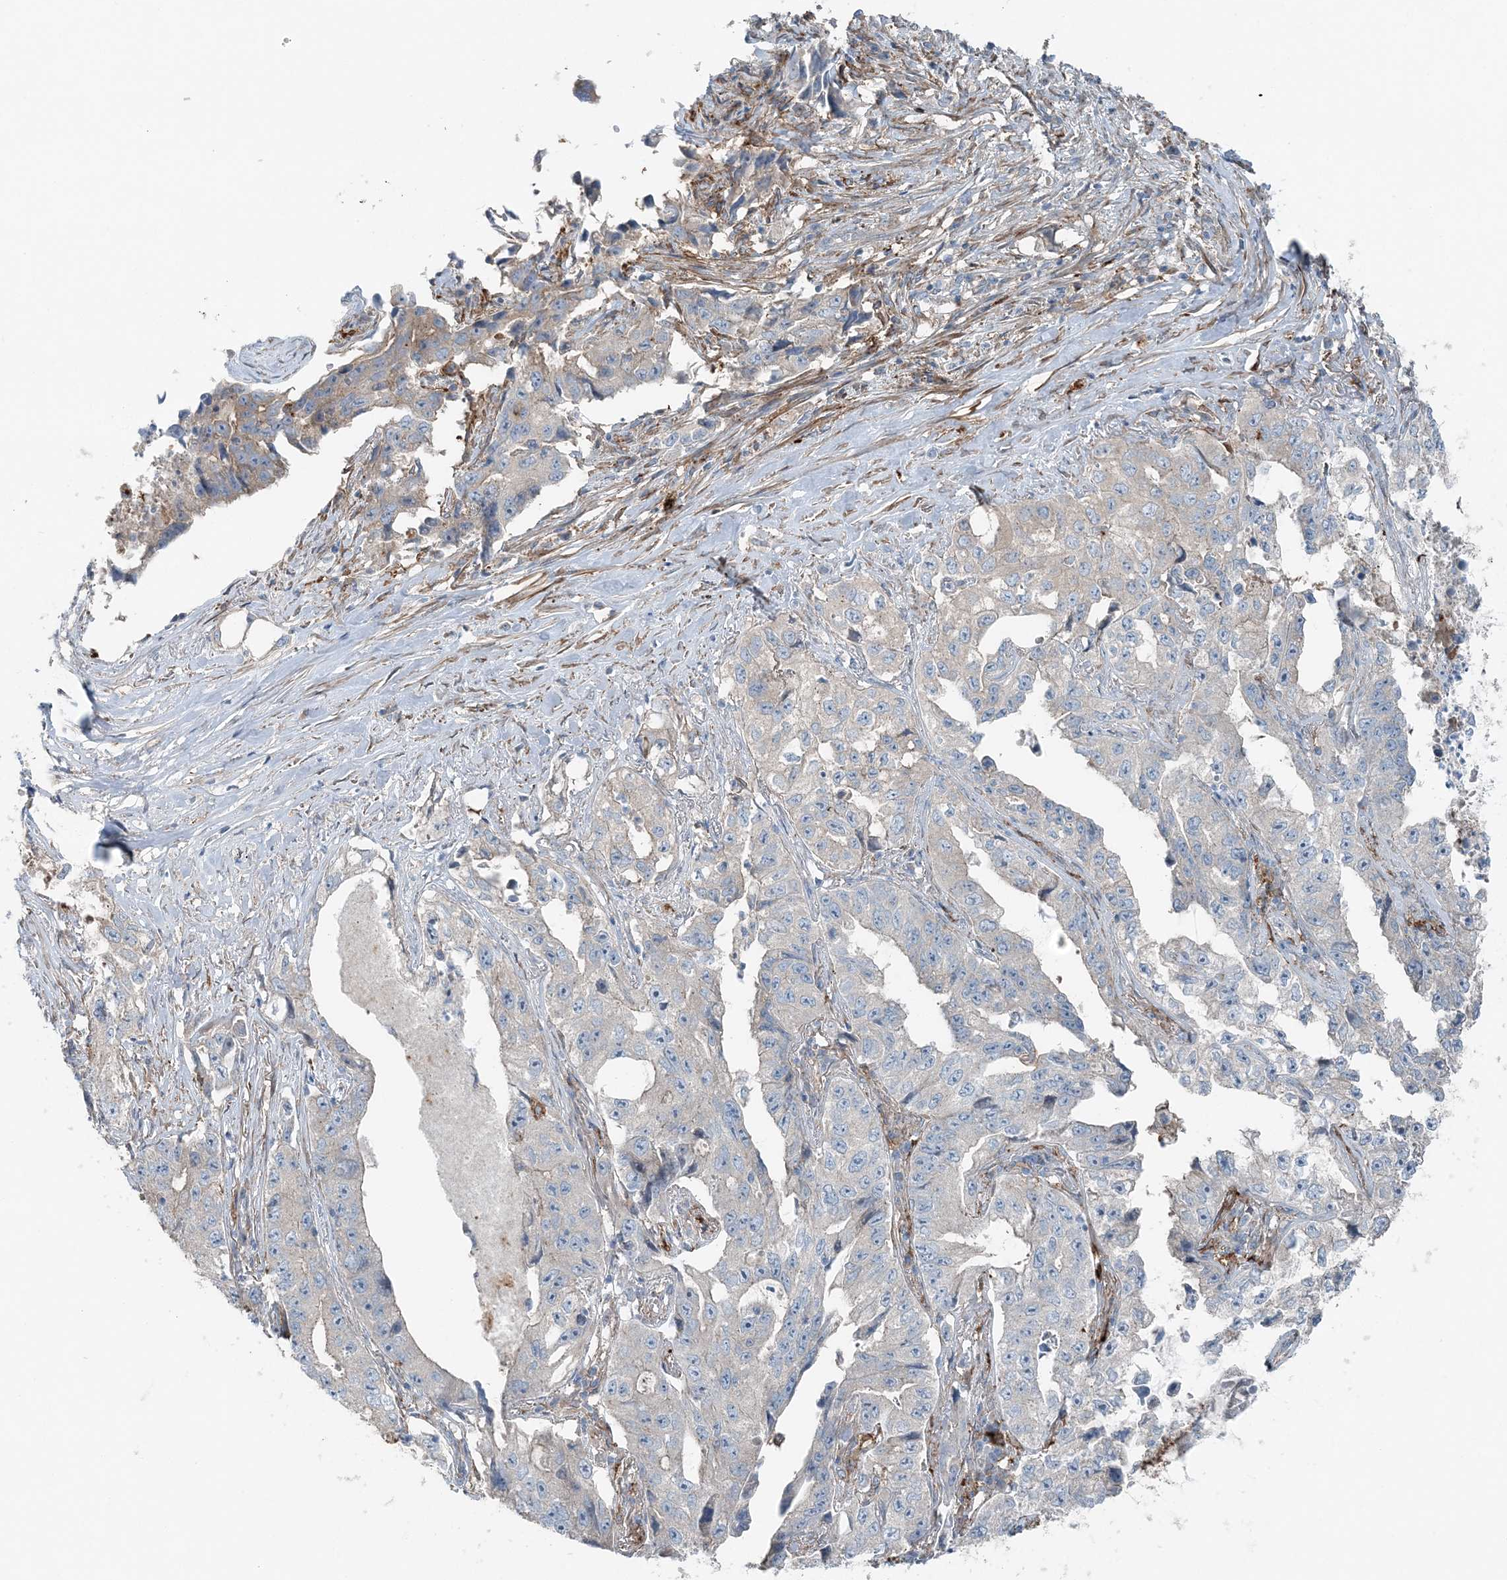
{"staining": {"intensity": "negative", "quantity": "none", "location": "none"}, "tissue": "lung cancer", "cell_type": "Tumor cells", "image_type": "cancer", "snomed": [{"axis": "morphology", "description": "Adenocarcinoma, NOS"}, {"axis": "topography", "description": "Lung"}], "caption": "Immunohistochemistry (IHC) histopathology image of neoplastic tissue: human adenocarcinoma (lung) stained with DAB (3,3'-diaminobenzidine) reveals no significant protein positivity in tumor cells.", "gene": "KY", "patient": {"sex": "female", "age": 51}}